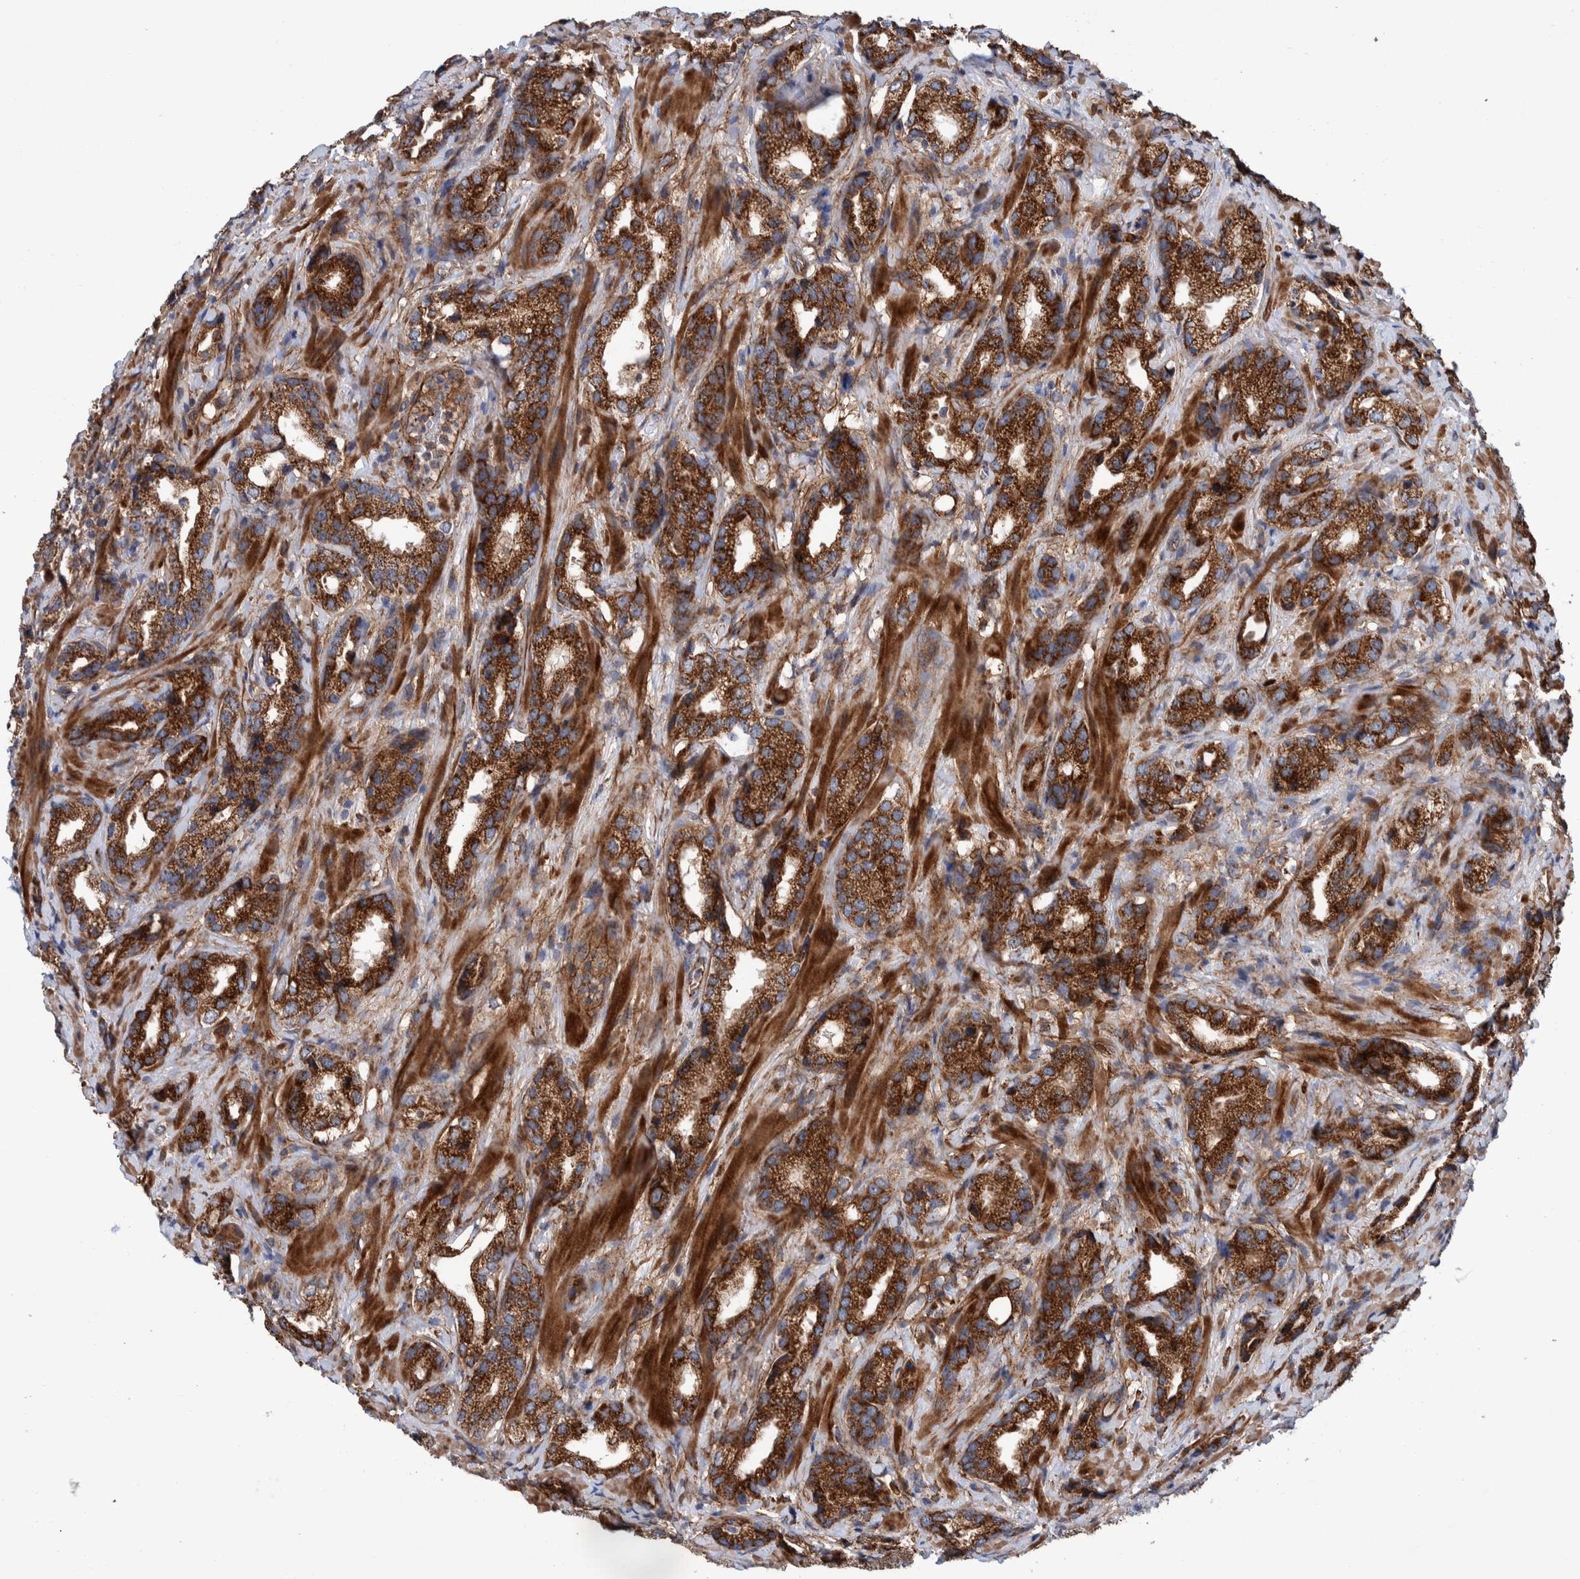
{"staining": {"intensity": "strong", "quantity": ">75%", "location": "cytoplasmic/membranous"}, "tissue": "prostate cancer", "cell_type": "Tumor cells", "image_type": "cancer", "snomed": [{"axis": "morphology", "description": "Adenocarcinoma, High grade"}, {"axis": "topography", "description": "Prostate"}], "caption": "Immunohistochemistry (IHC) of prostate cancer shows high levels of strong cytoplasmic/membranous staining in about >75% of tumor cells.", "gene": "SLC25A10", "patient": {"sex": "male", "age": 63}}